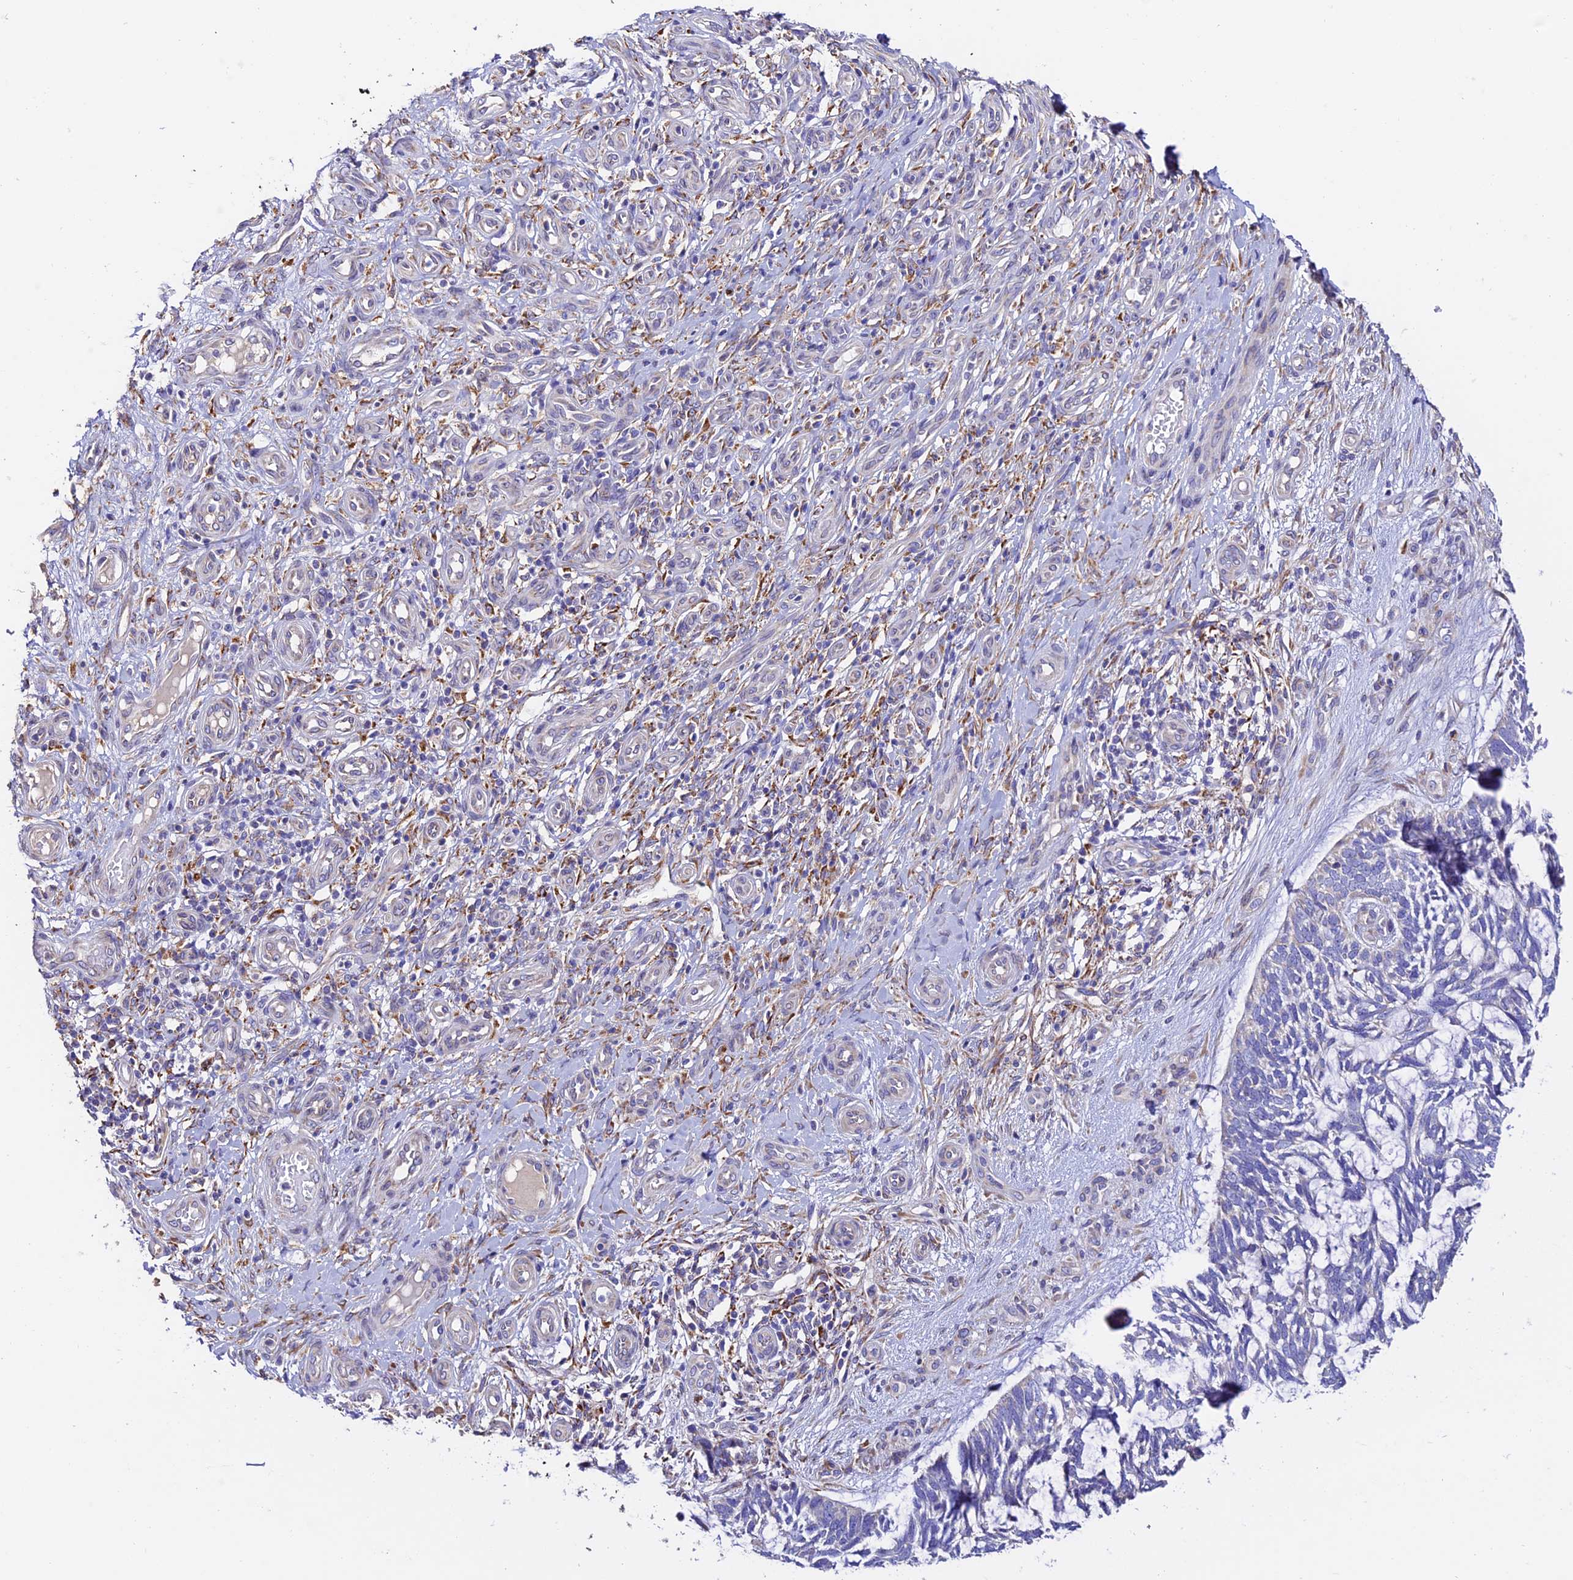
{"staining": {"intensity": "negative", "quantity": "none", "location": "none"}, "tissue": "skin cancer", "cell_type": "Tumor cells", "image_type": "cancer", "snomed": [{"axis": "morphology", "description": "Basal cell carcinoma"}, {"axis": "topography", "description": "Skin"}], "caption": "Human skin cancer (basal cell carcinoma) stained for a protein using IHC reveals no staining in tumor cells.", "gene": "VKORC1", "patient": {"sex": "male", "age": 88}}